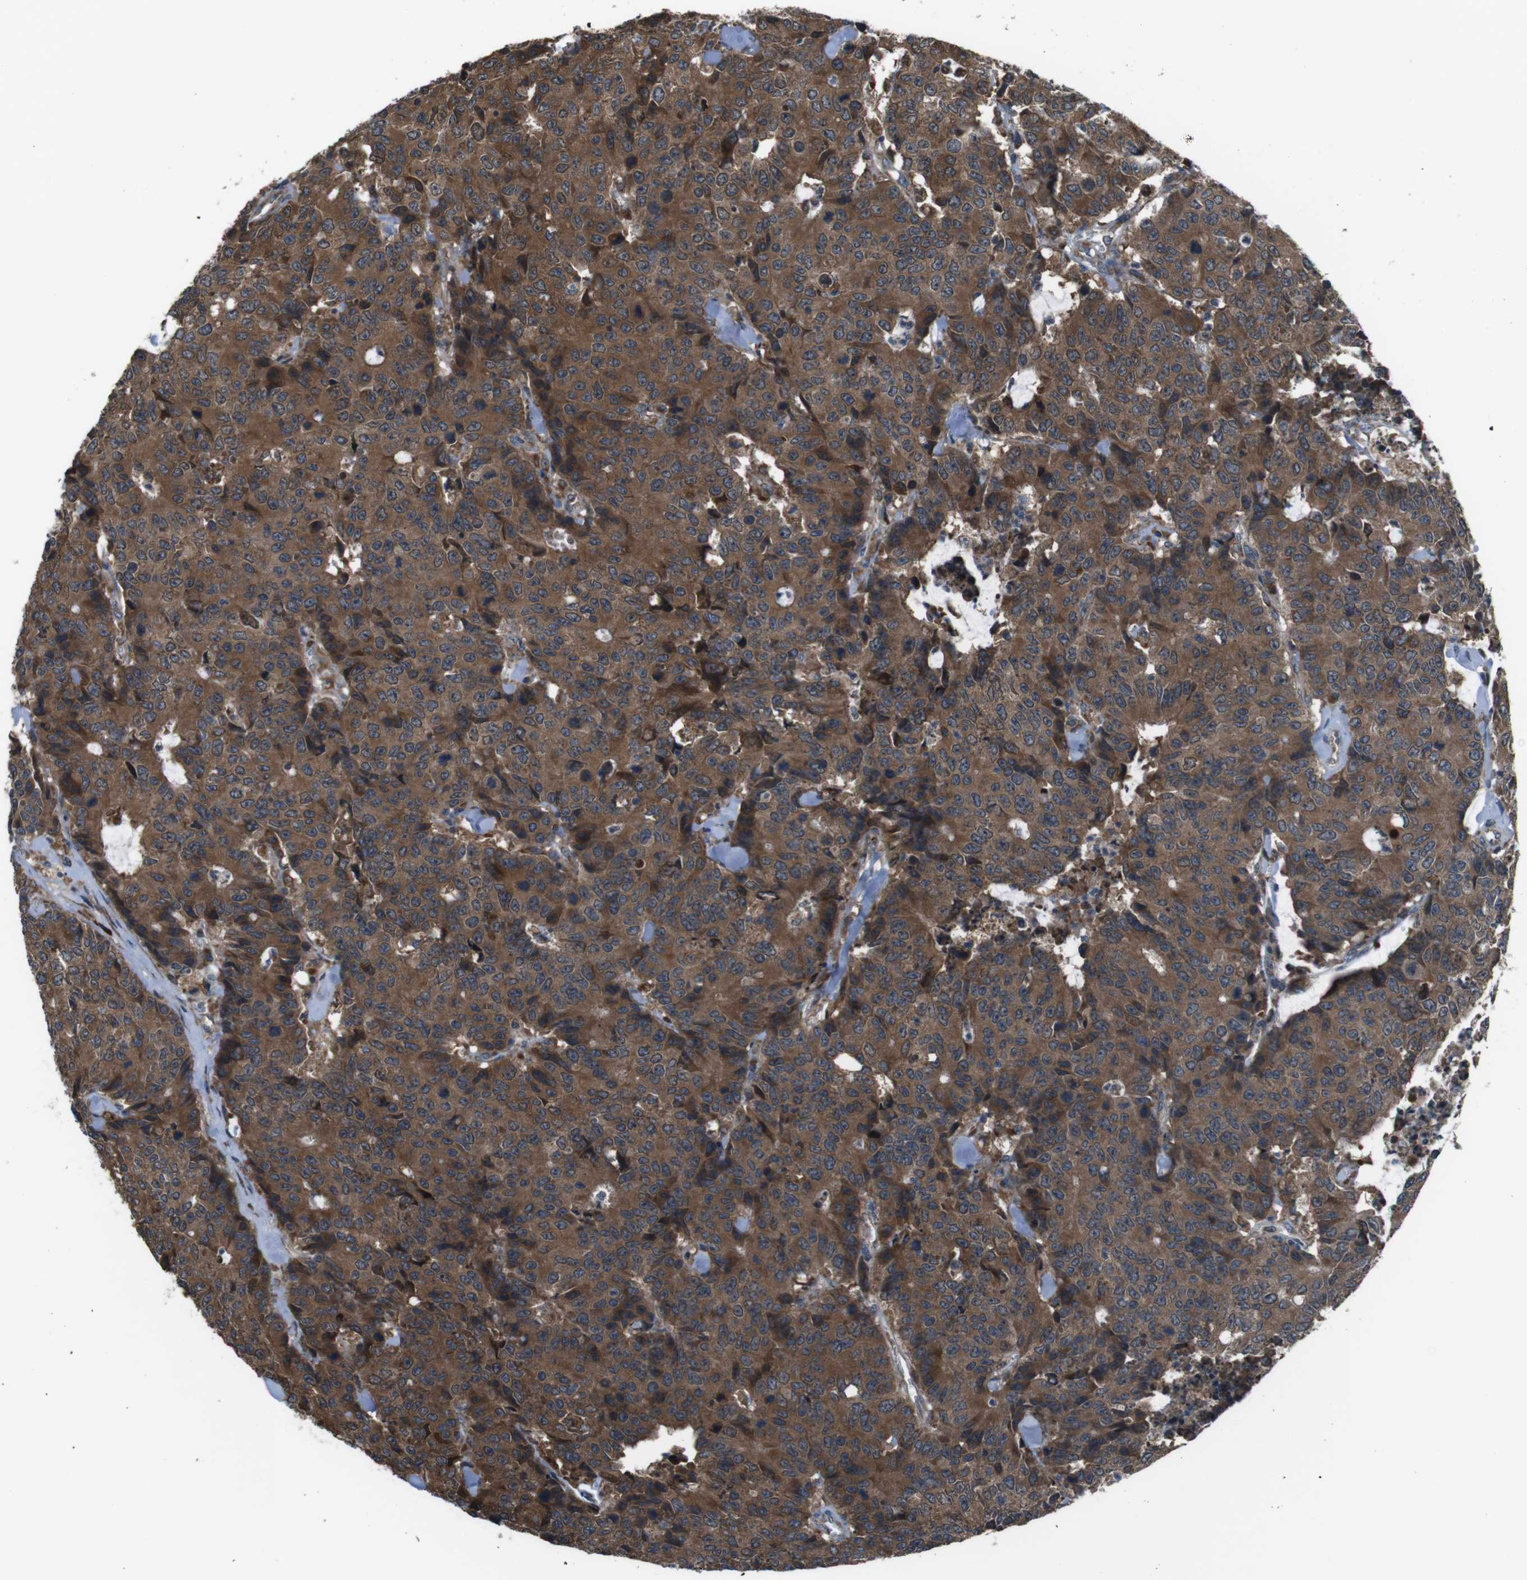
{"staining": {"intensity": "strong", "quantity": ">75%", "location": "cytoplasmic/membranous"}, "tissue": "colorectal cancer", "cell_type": "Tumor cells", "image_type": "cancer", "snomed": [{"axis": "morphology", "description": "Adenocarcinoma, NOS"}, {"axis": "topography", "description": "Colon"}], "caption": "Human colorectal cancer stained for a protein (brown) reveals strong cytoplasmic/membranous positive positivity in about >75% of tumor cells.", "gene": "SSR3", "patient": {"sex": "female", "age": 86}}